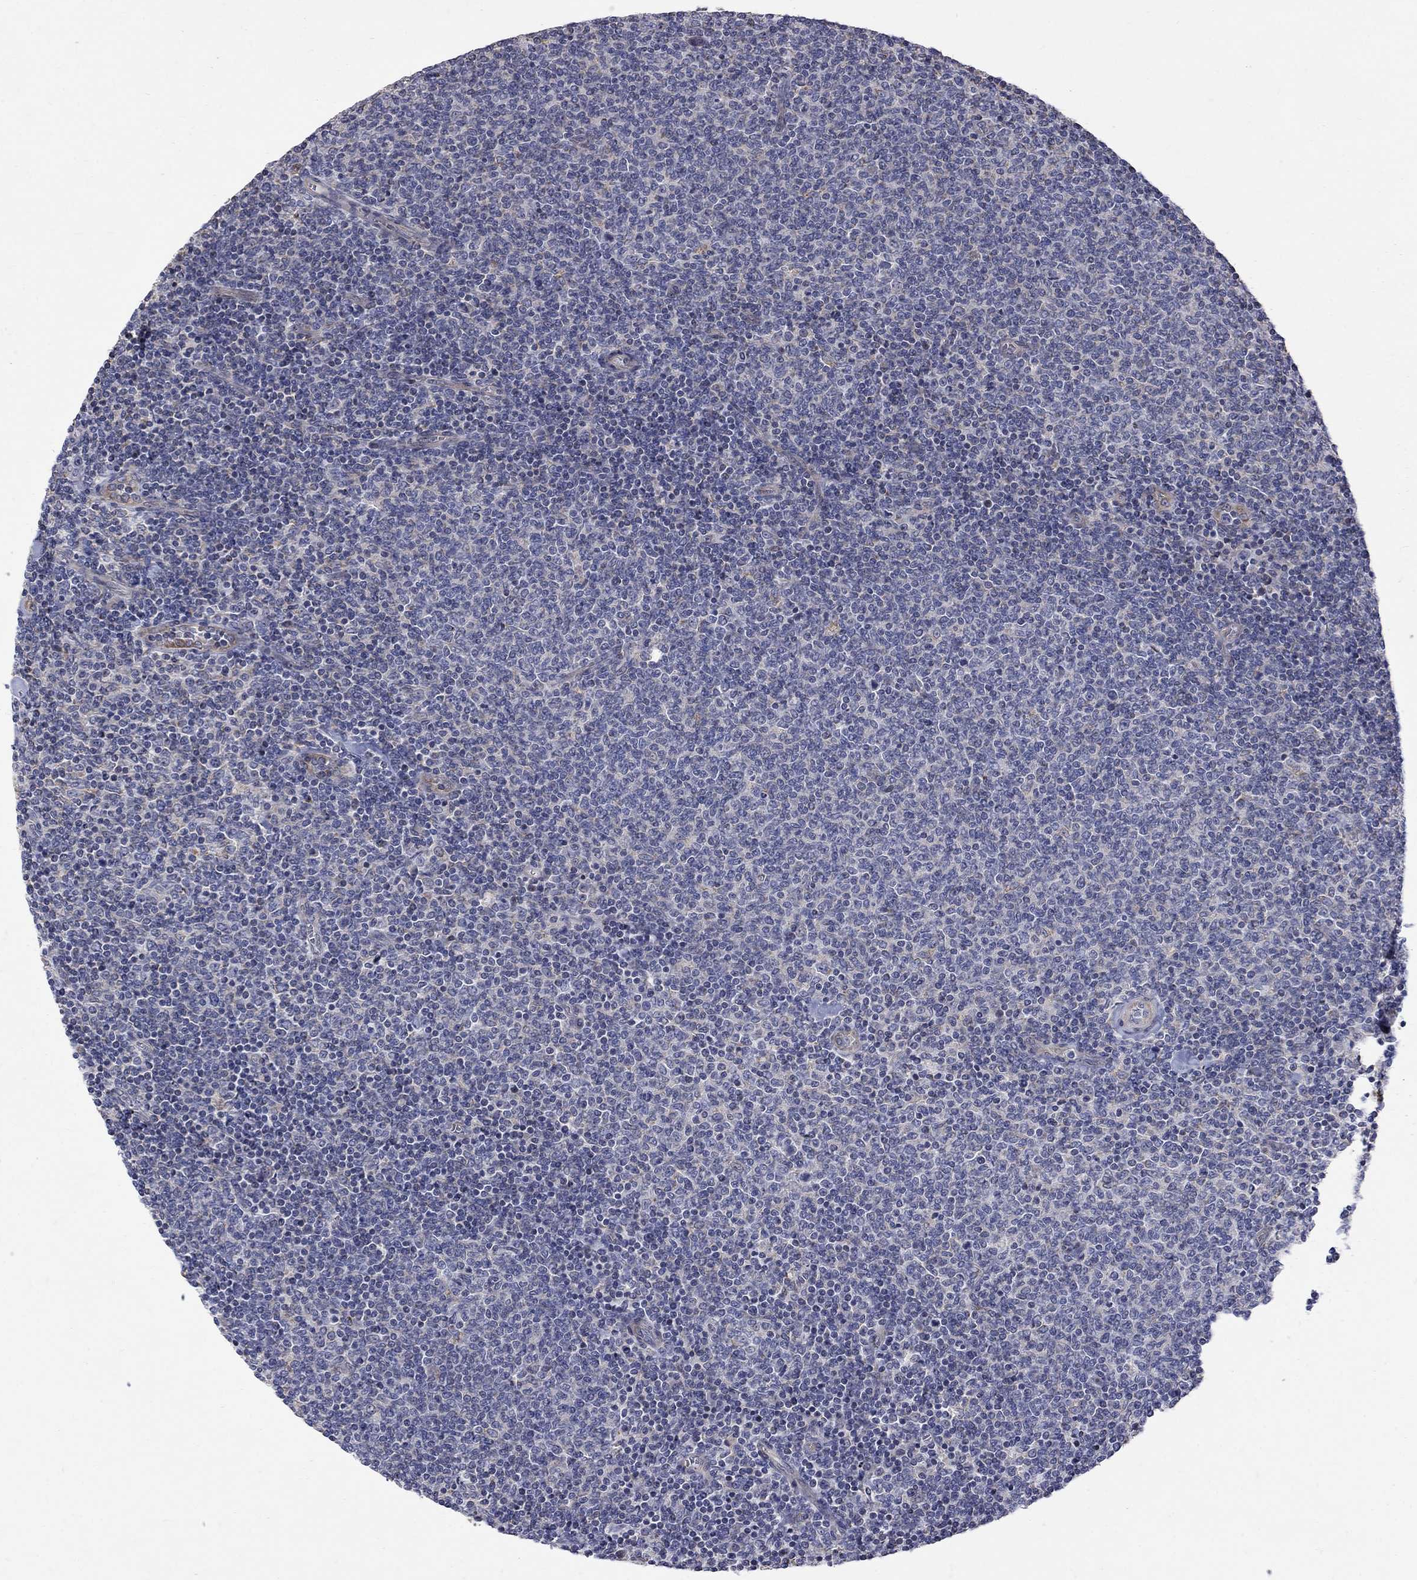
{"staining": {"intensity": "negative", "quantity": "none", "location": "none"}, "tissue": "lymphoma", "cell_type": "Tumor cells", "image_type": "cancer", "snomed": [{"axis": "morphology", "description": "Malignant lymphoma, non-Hodgkin's type, Low grade"}, {"axis": "topography", "description": "Lymph node"}], "caption": "Tumor cells are negative for protein expression in human lymphoma.", "gene": "SH2B1", "patient": {"sex": "male", "age": 52}}